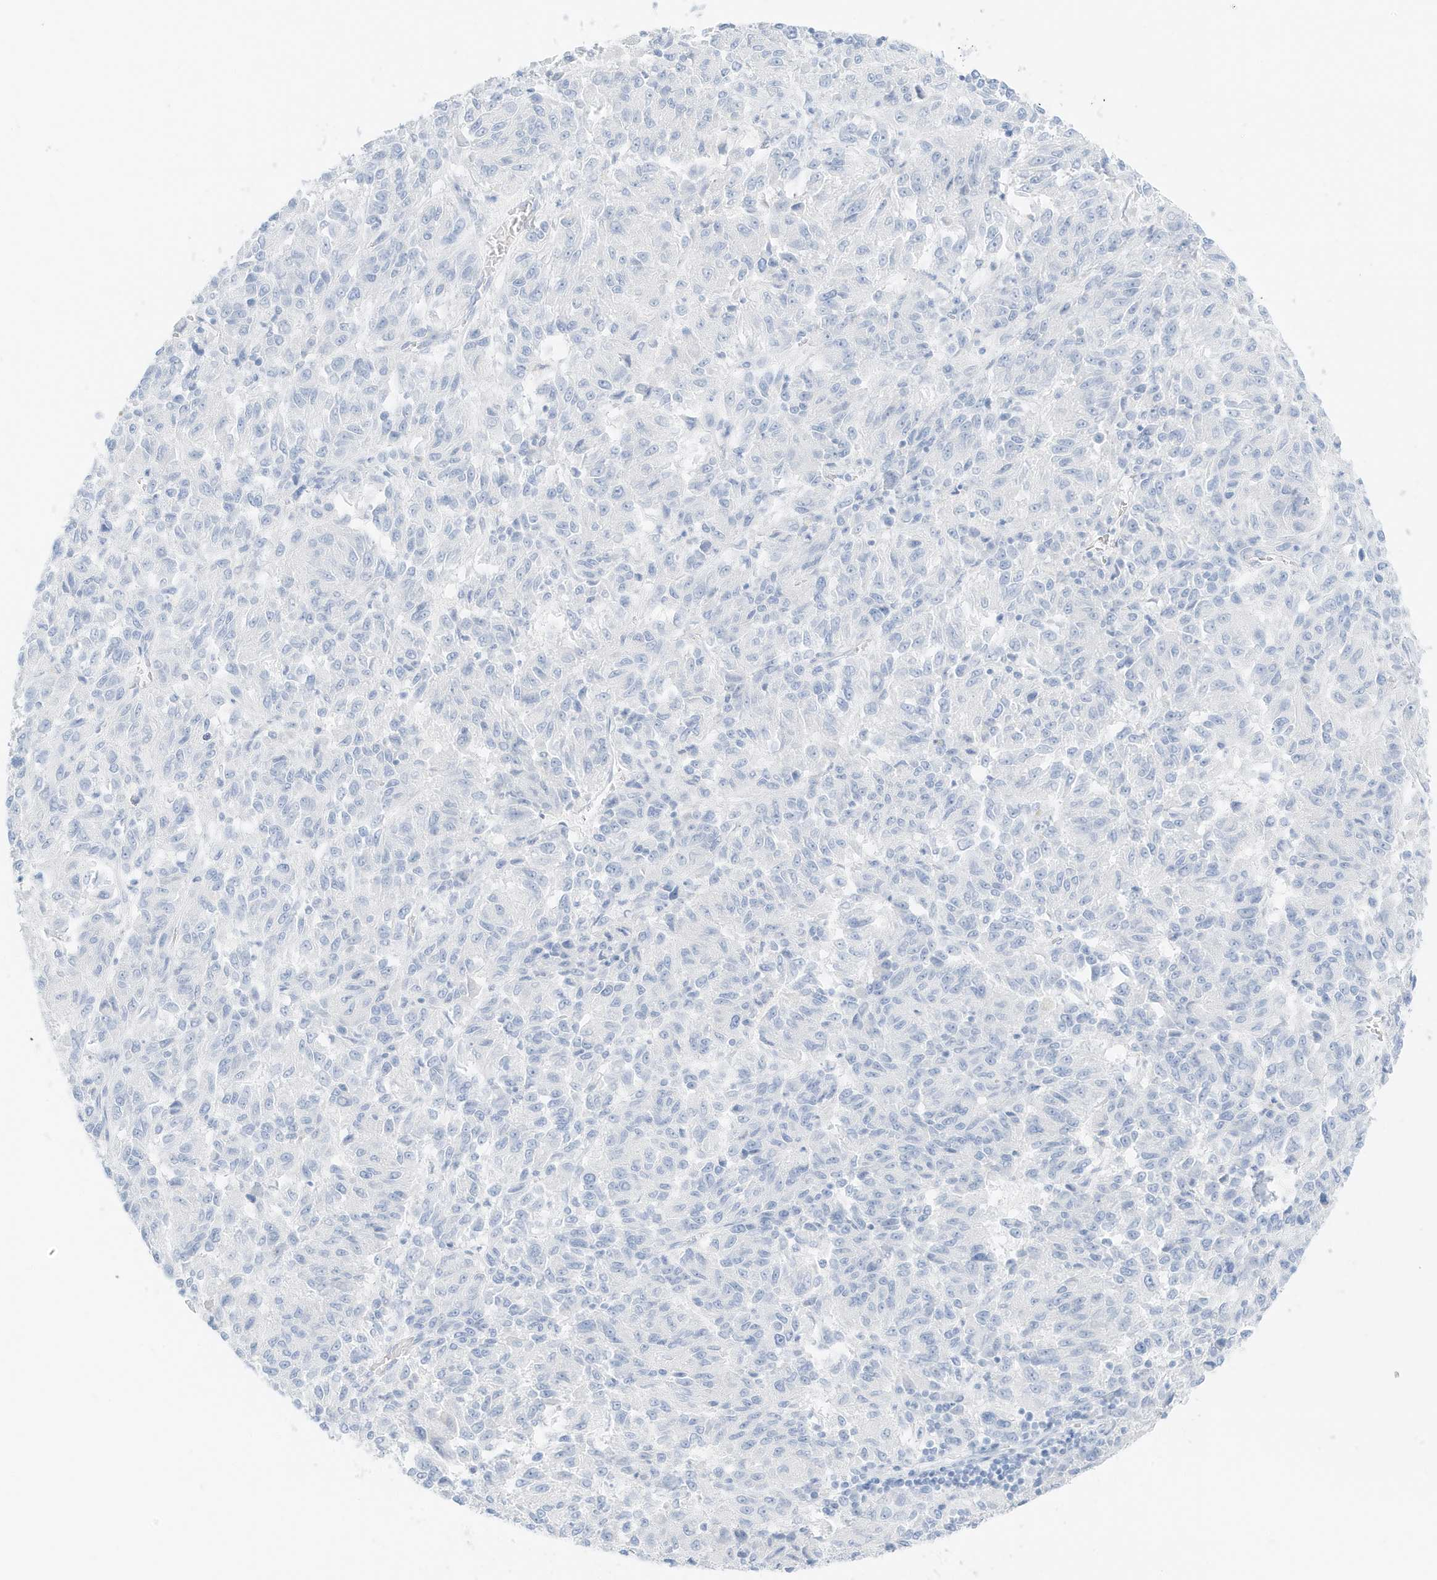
{"staining": {"intensity": "negative", "quantity": "none", "location": "none"}, "tissue": "melanoma", "cell_type": "Tumor cells", "image_type": "cancer", "snomed": [{"axis": "morphology", "description": "Malignant melanoma, Metastatic site"}, {"axis": "topography", "description": "Lung"}], "caption": "IHC of melanoma shows no staining in tumor cells.", "gene": "SLC22A13", "patient": {"sex": "male", "age": 64}}